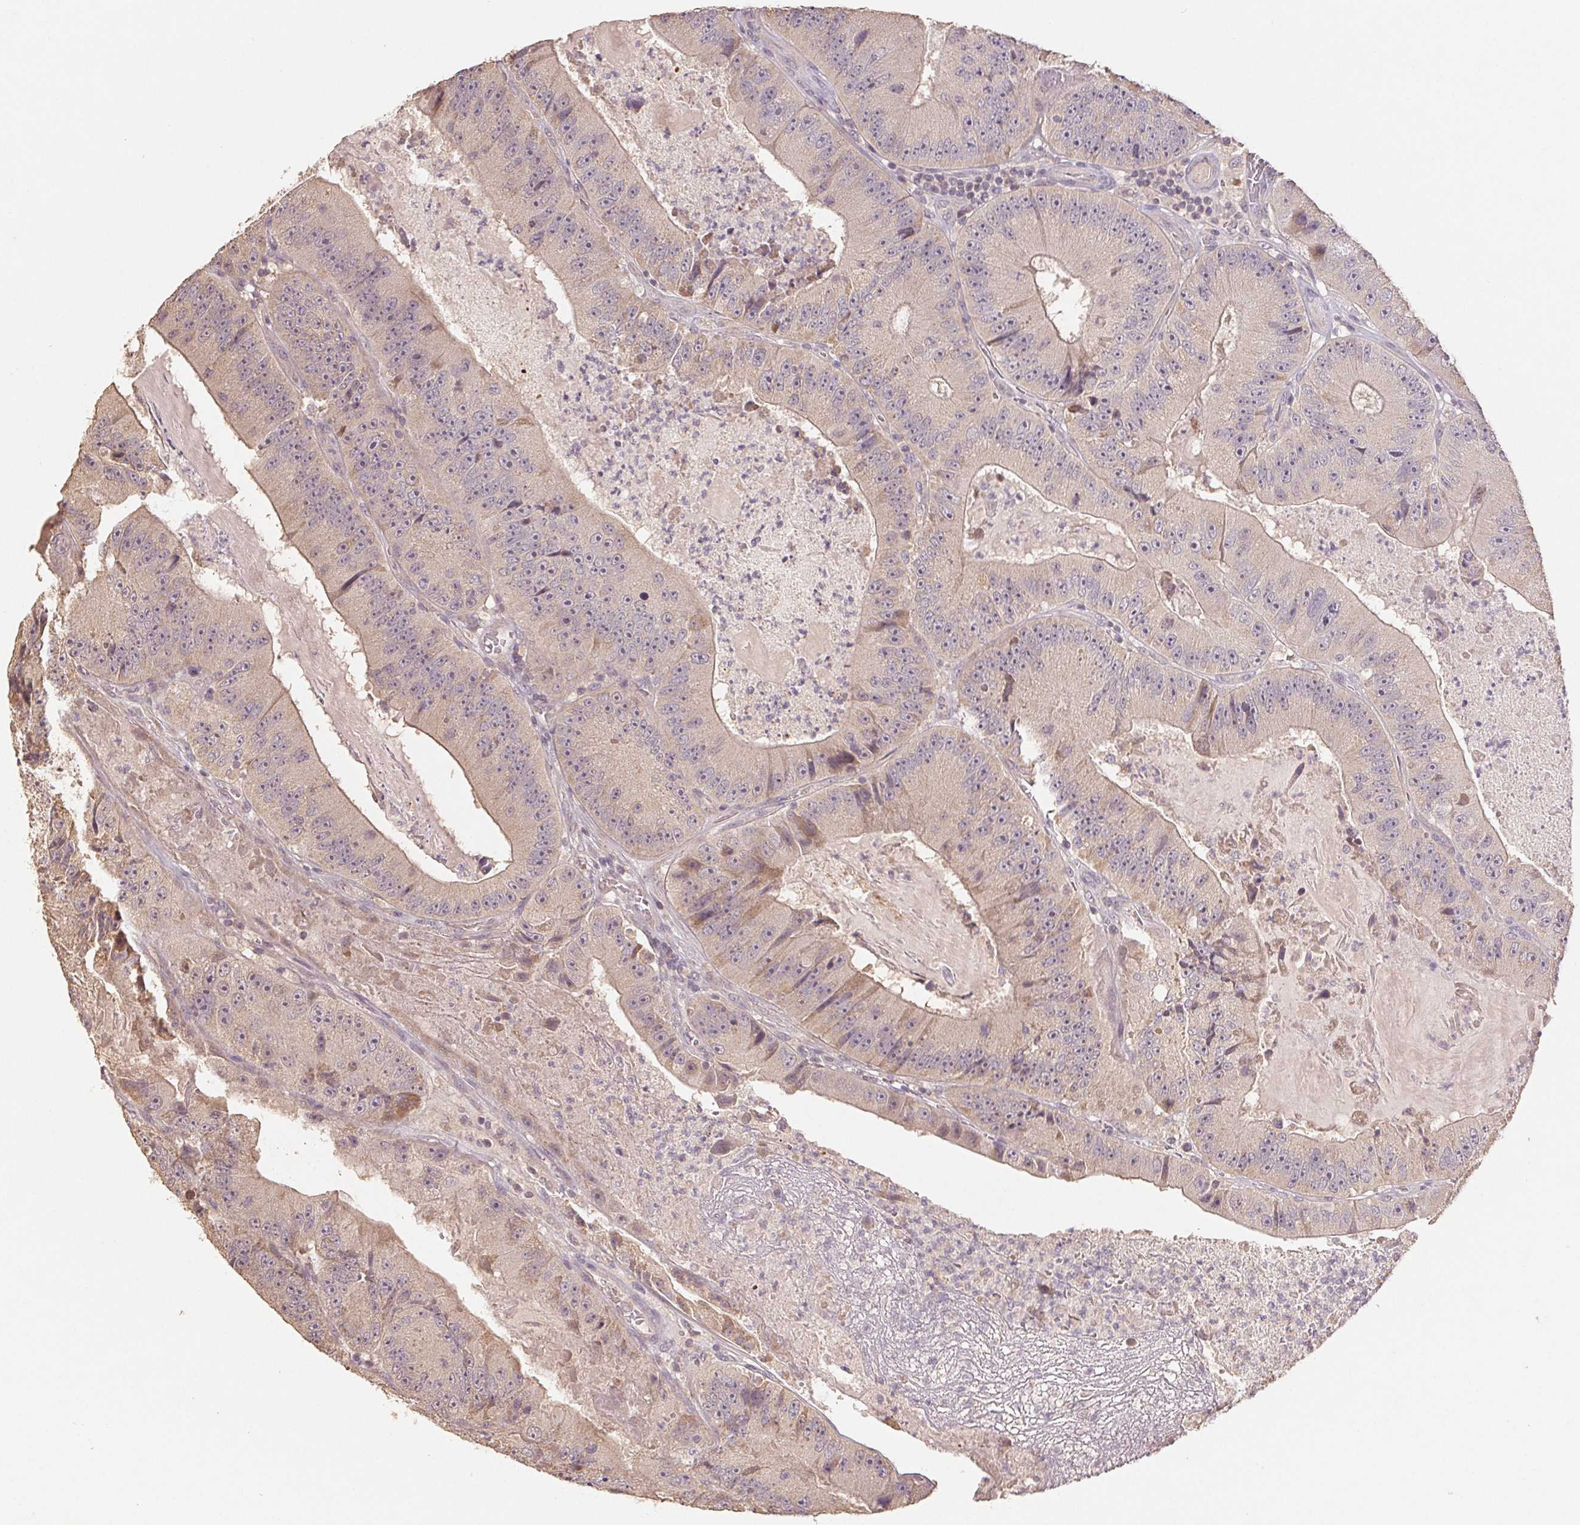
{"staining": {"intensity": "weak", "quantity": "25%-75%", "location": "cytoplasmic/membranous"}, "tissue": "colorectal cancer", "cell_type": "Tumor cells", "image_type": "cancer", "snomed": [{"axis": "morphology", "description": "Adenocarcinoma, NOS"}, {"axis": "topography", "description": "Colon"}], "caption": "DAB (3,3'-diaminobenzidine) immunohistochemical staining of adenocarcinoma (colorectal) shows weak cytoplasmic/membranous protein expression in approximately 25%-75% of tumor cells.", "gene": "COX14", "patient": {"sex": "female", "age": 86}}